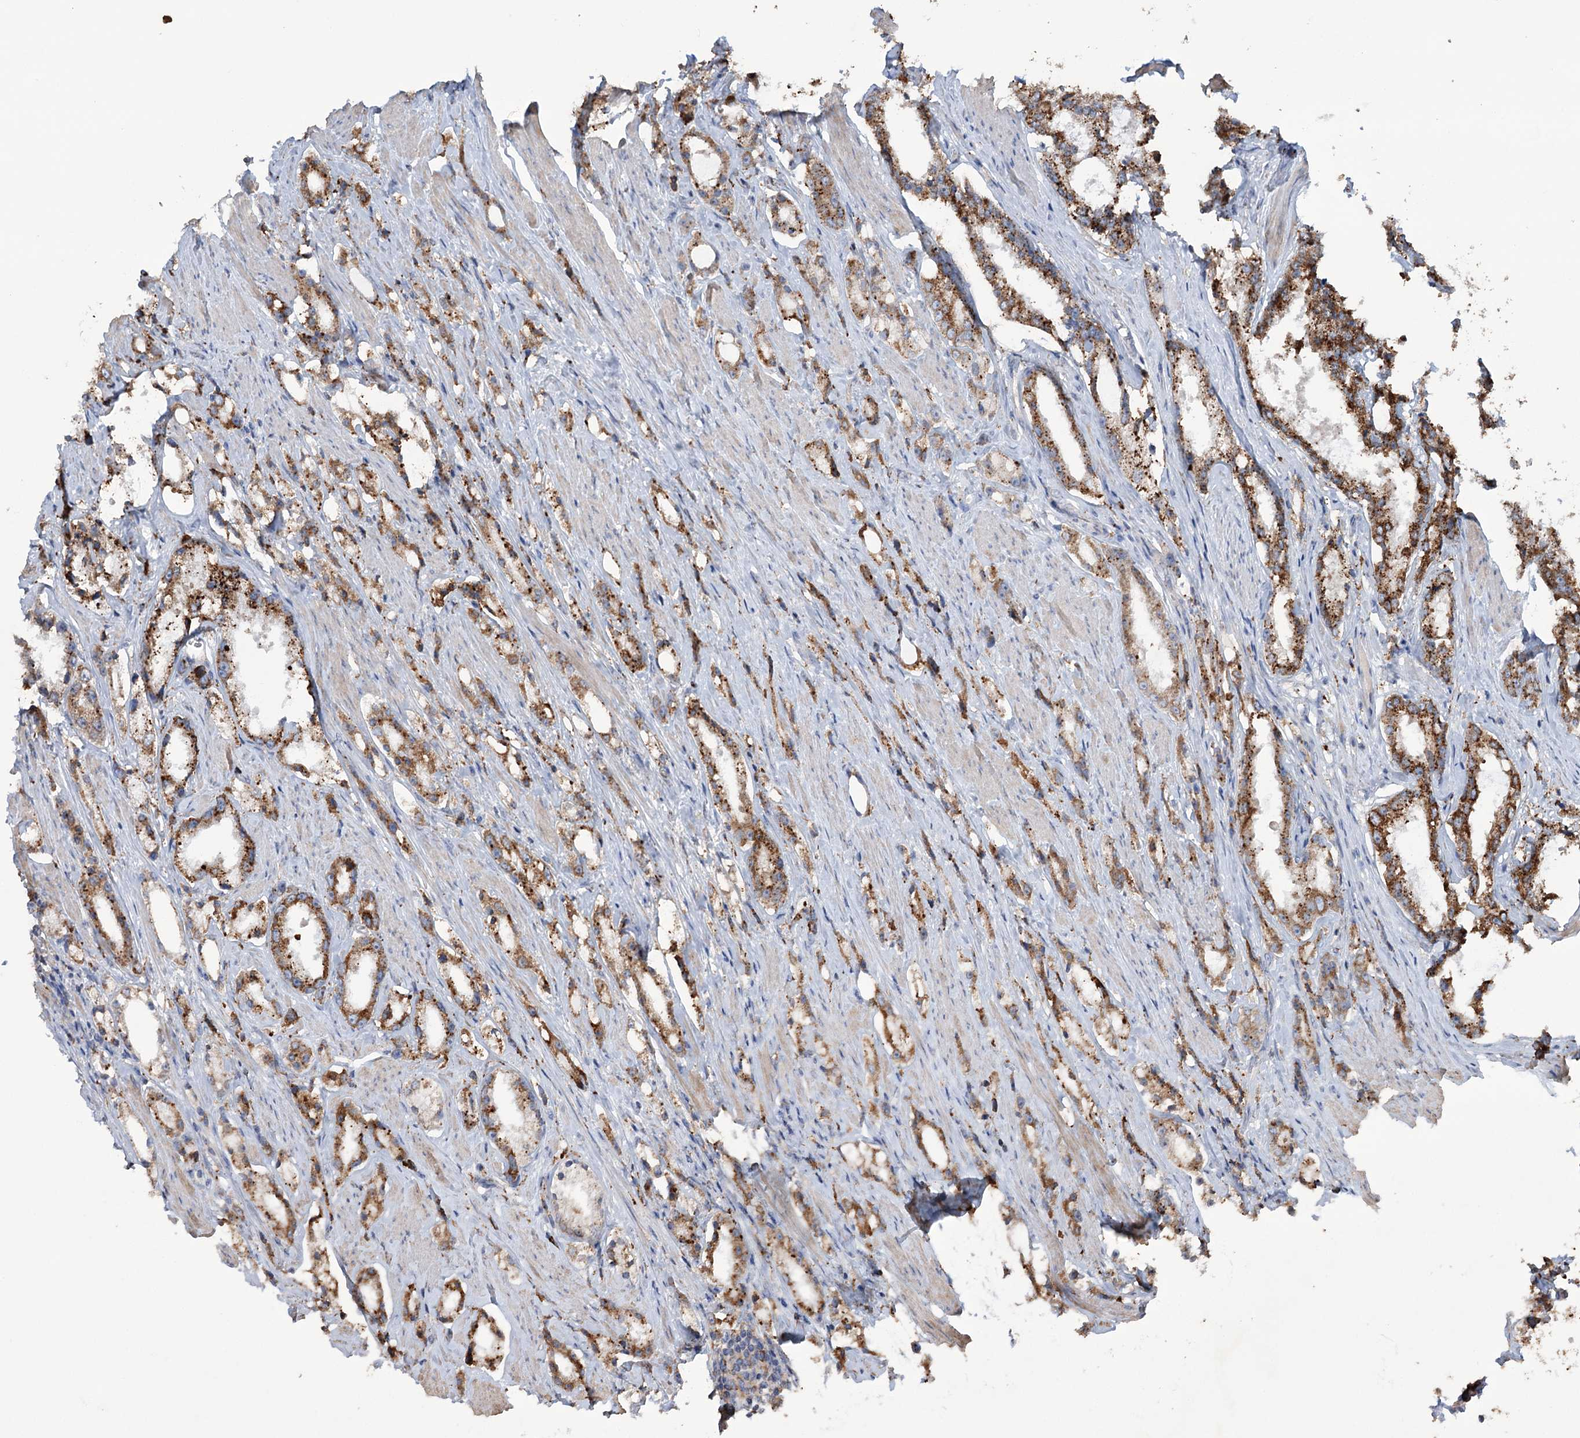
{"staining": {"intensity": "strong", "quantity": ">75%", "location": "cytoplasmic/membranous"}, "tissue": "prostate cancer", "cell_type": "Tumor cells", "image_type": "cancer", "snomed": [{"axis": "morphology", "description": "Adenocarcinoma, High grade"}, {"axis": "topography", "description": "Prostate"}], "caption": "DAB immunohistochemical staining of human prostate cancer (high-grade adenocarcinoma) displays strong cytoplasmic/membranous protein staining in about >75% of tumor cells. The staining was performed using DAB to visualize the protein expression in brown, while the nuclei were stained in blue with hematoxylin (Magnification: 20x).", "gene": "TRIM71", "patient": {"sex": "male", "age": 66}}